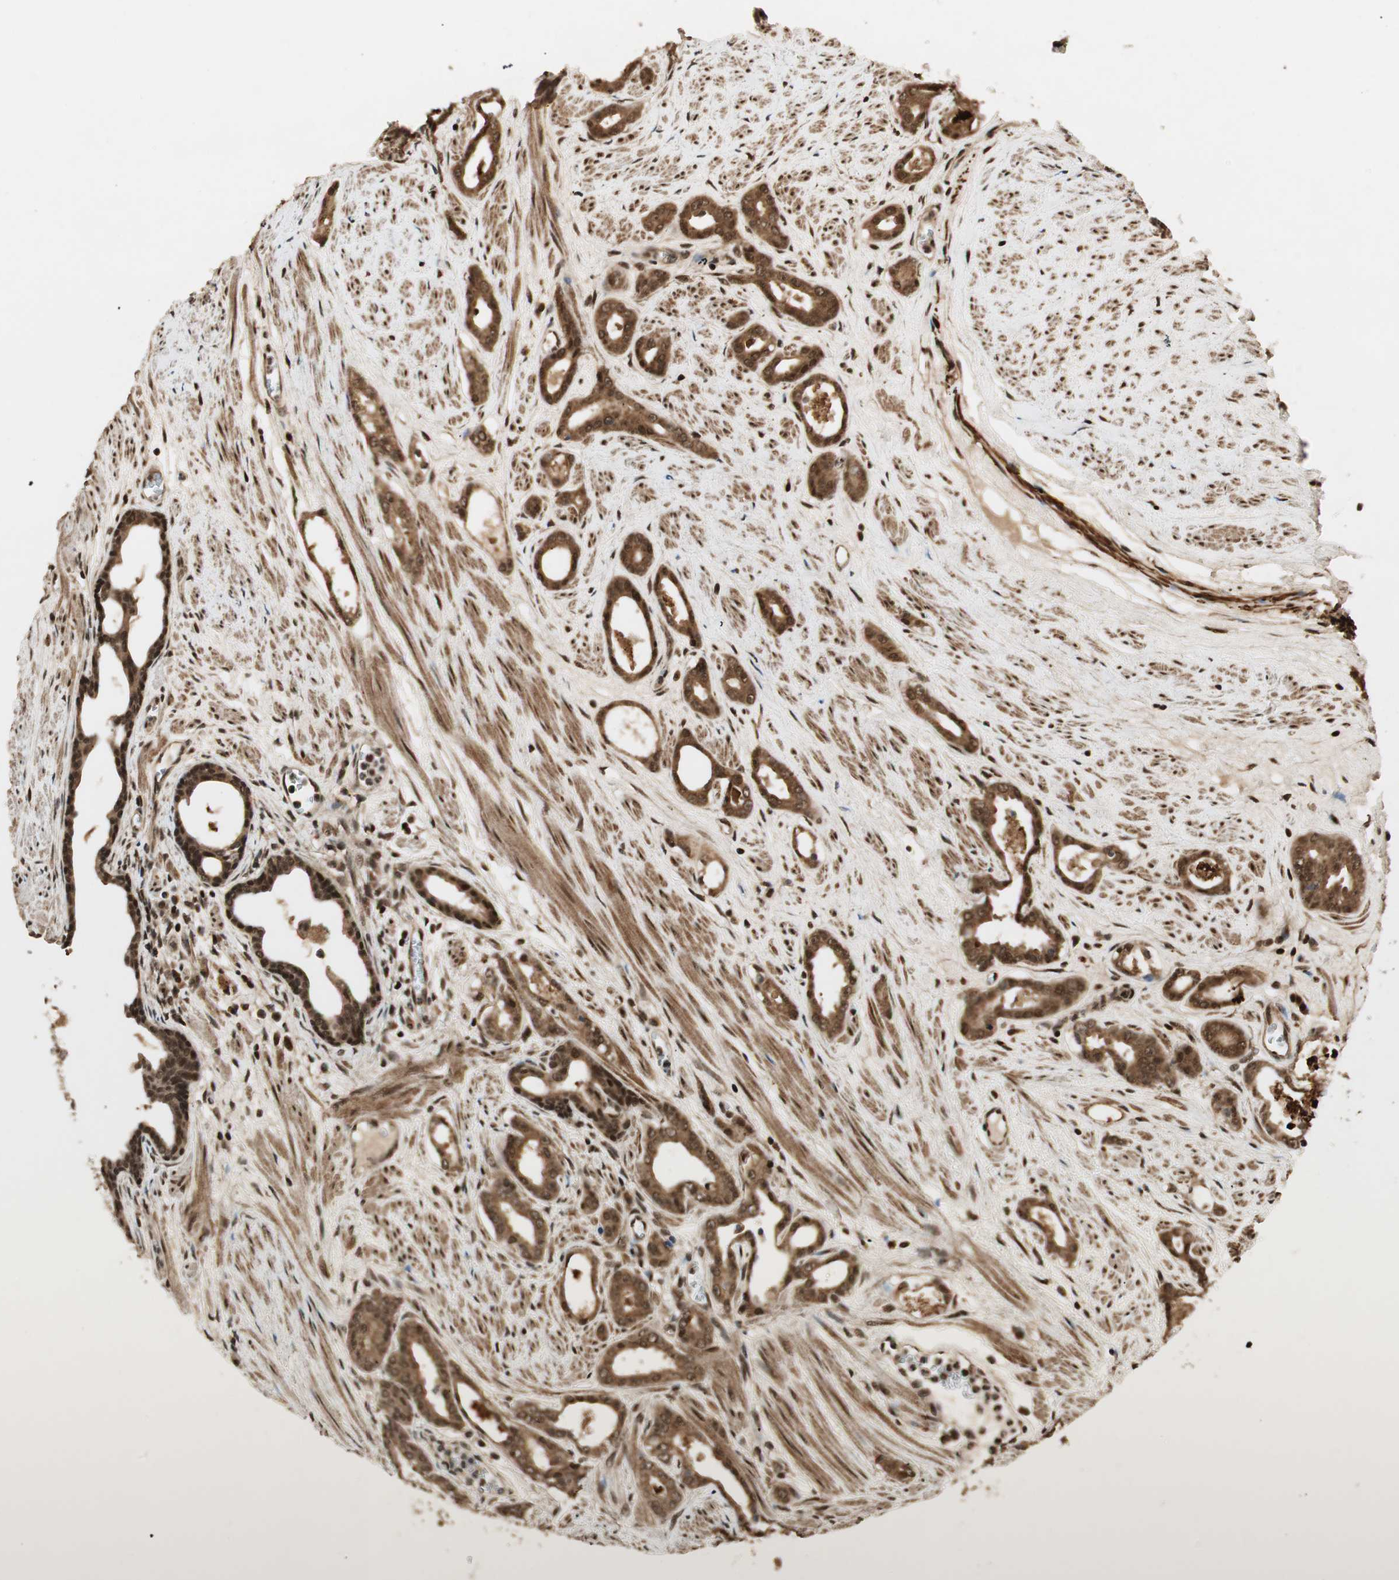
{"staining": {"intensity": "strong", "quantity": ">75%", "location": "cytoplasmic/membranous,nuclear"}, "tissue": "prostate cancer", "cell_type": "Tumor cells", "image_type": "cancer", "snomed": [{"axis": "morphology", "description": "Adenocarcinoma, Low grade"}, {"axis": "topography", "description": "Prostate"}], "caption": "This image exhibits IHC staining of prostate cancer, with high strong cytoplasmic/membranous and nuclear positivity in about >75% of tumor cells.", "gene": "RPA3", "patient": {"sex": "male", "age": 57}}